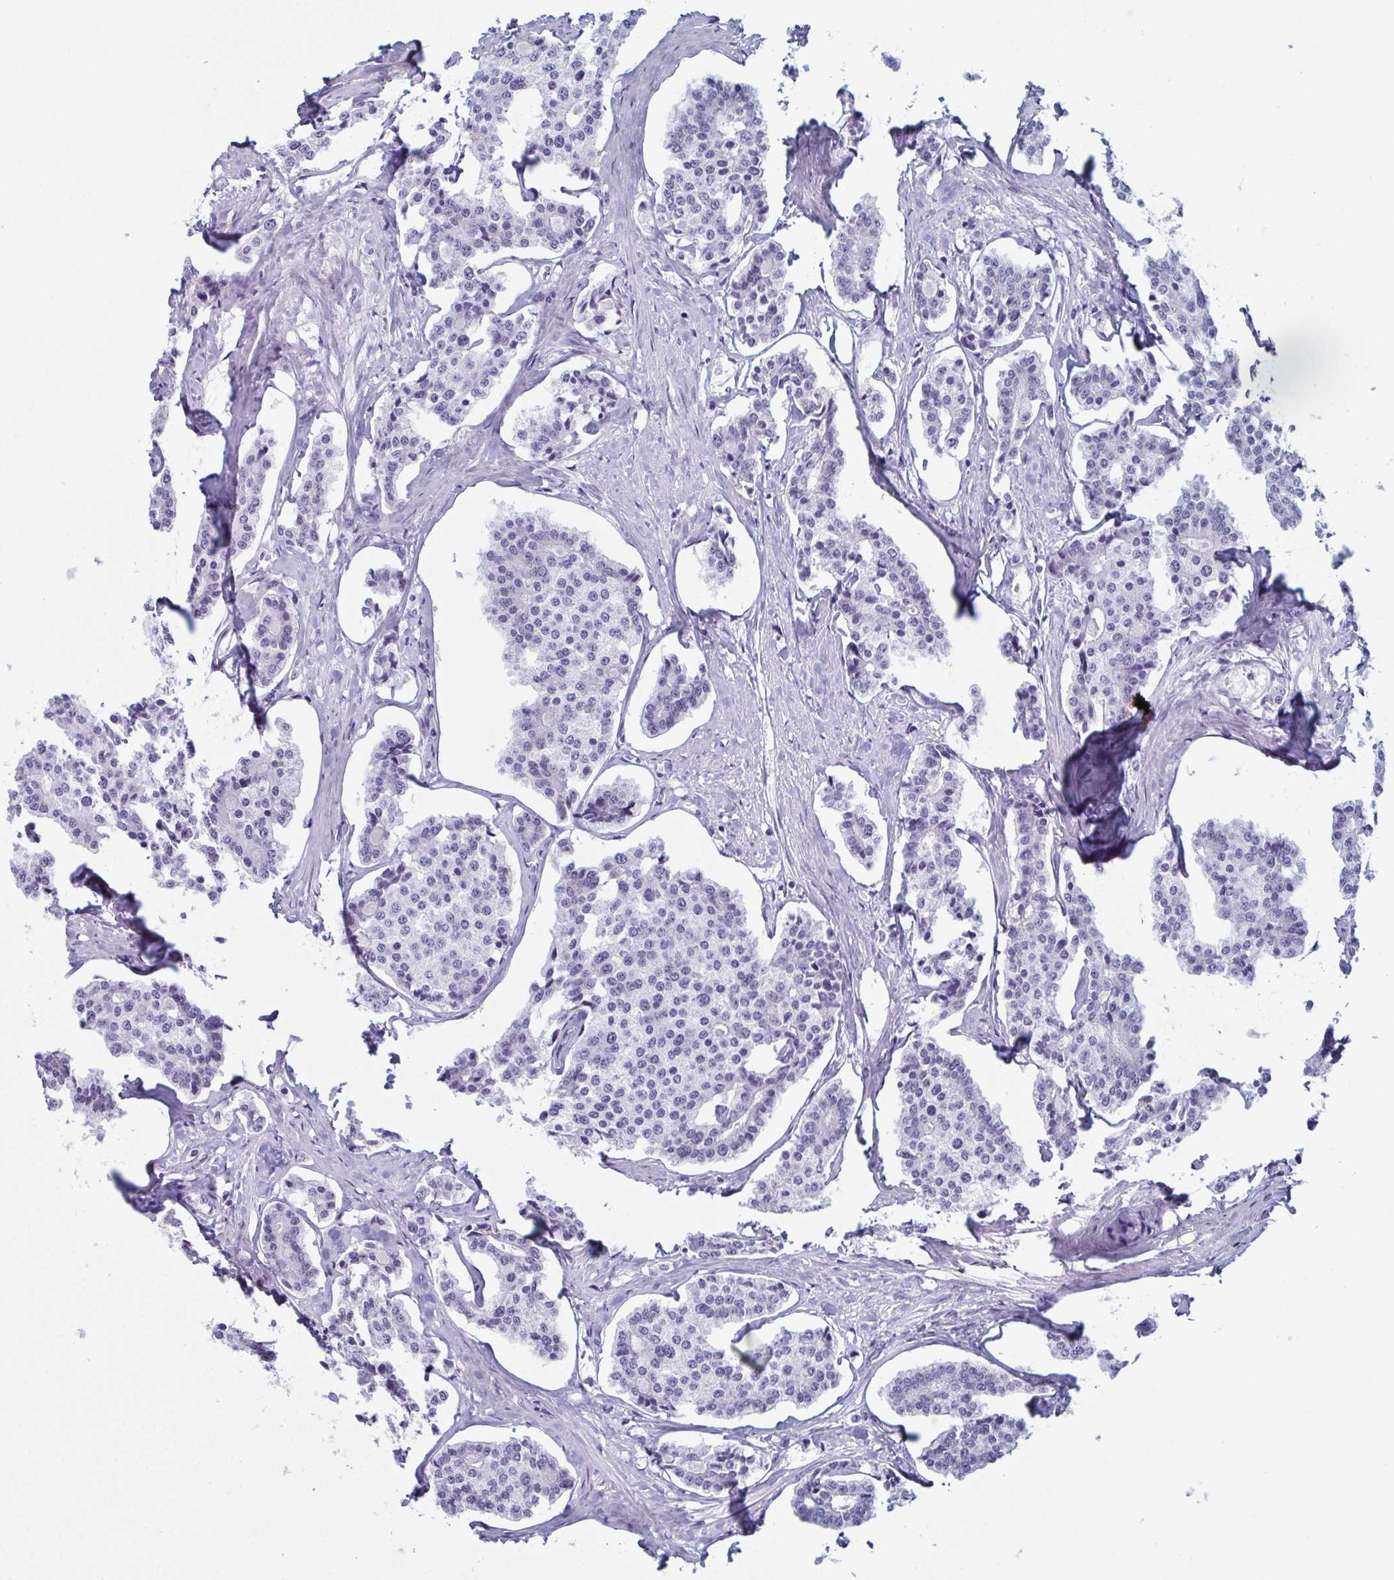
{"staining": {"intensity": "negative", "quantity": "none", "location": "none"}, "tissue": "carcinoid", "cell_type": "Tumor cells", "image_type": "cancer", "snomed": [{"axis": "morphology", "description": "Carcinoid, malignant, NOS"}, {"axis": "topography", "description": "Small intestine"}], "caption": "This is a image of IHC staining of carcinoid (malignant), which shows no expression in tumor cells. (Immunohistochemistry (ihc), brightfield microscopy, high magnification).", "gene": "RBM7", "patient": {"sex": "female", "age": 65}}